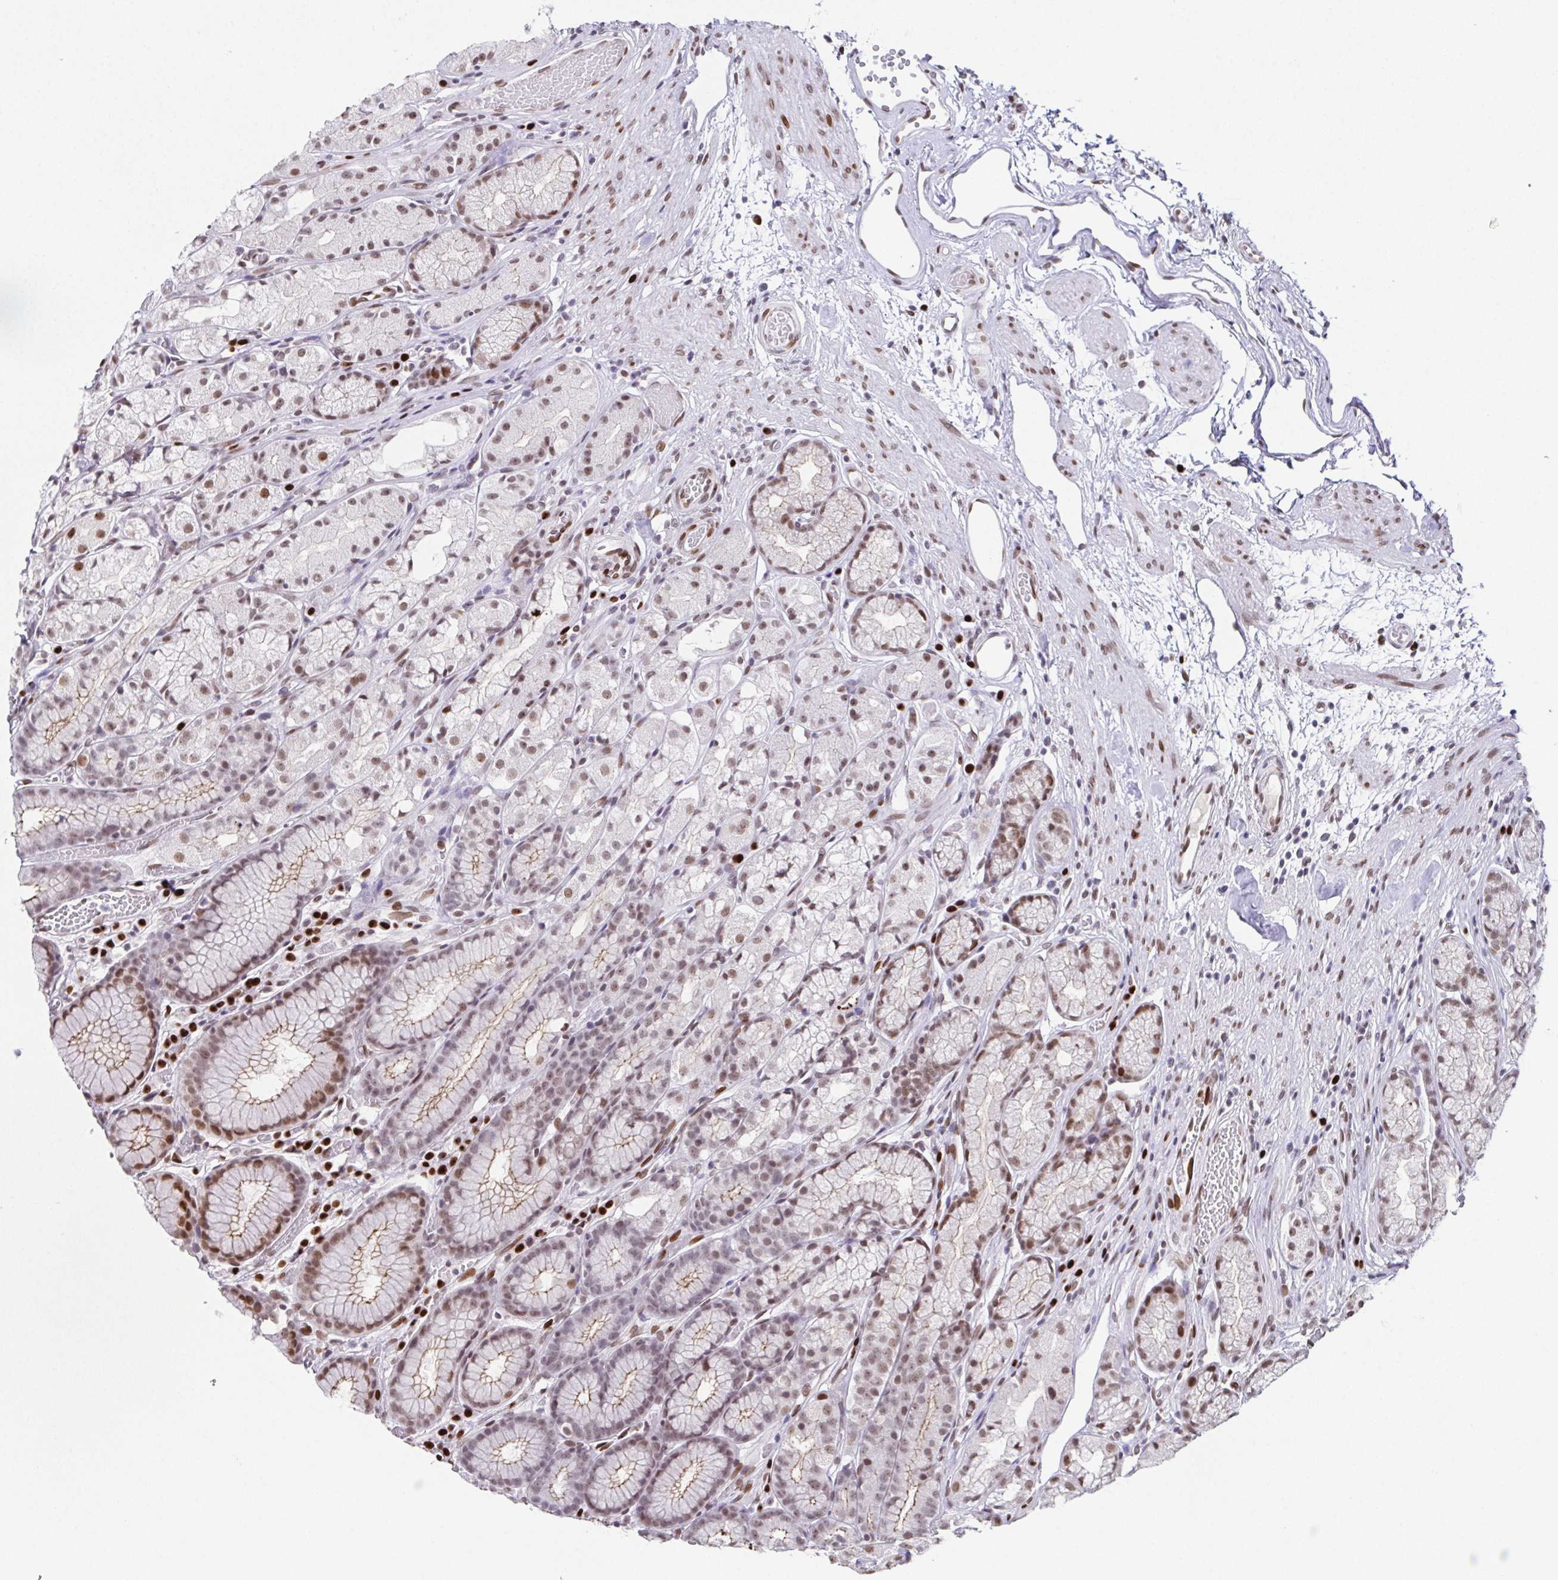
{"staining": {"intensity": "moderate", "quantity": "25%-75%", "location": "nuclear"}, "tissue": "stomach", "cell_type": "Glandular cells", "image_type": "normal", "snomed": [{"axis": "morphology", "description": "Normal tissue, NOS"}, {"axis": "topography", "description": "Stomach"}], "caption": "IHC (DAB) staining of unremarkable human stomach reveals moderate nuclear protein positivity in about 25%-75% of glandular cells. (DAB (3,3'-diaminobenzidine) IHC, brown staining for protein, blue staining for nuclei).", "gene": "RB1", "patient": {"sex": "male", "age": 70}}